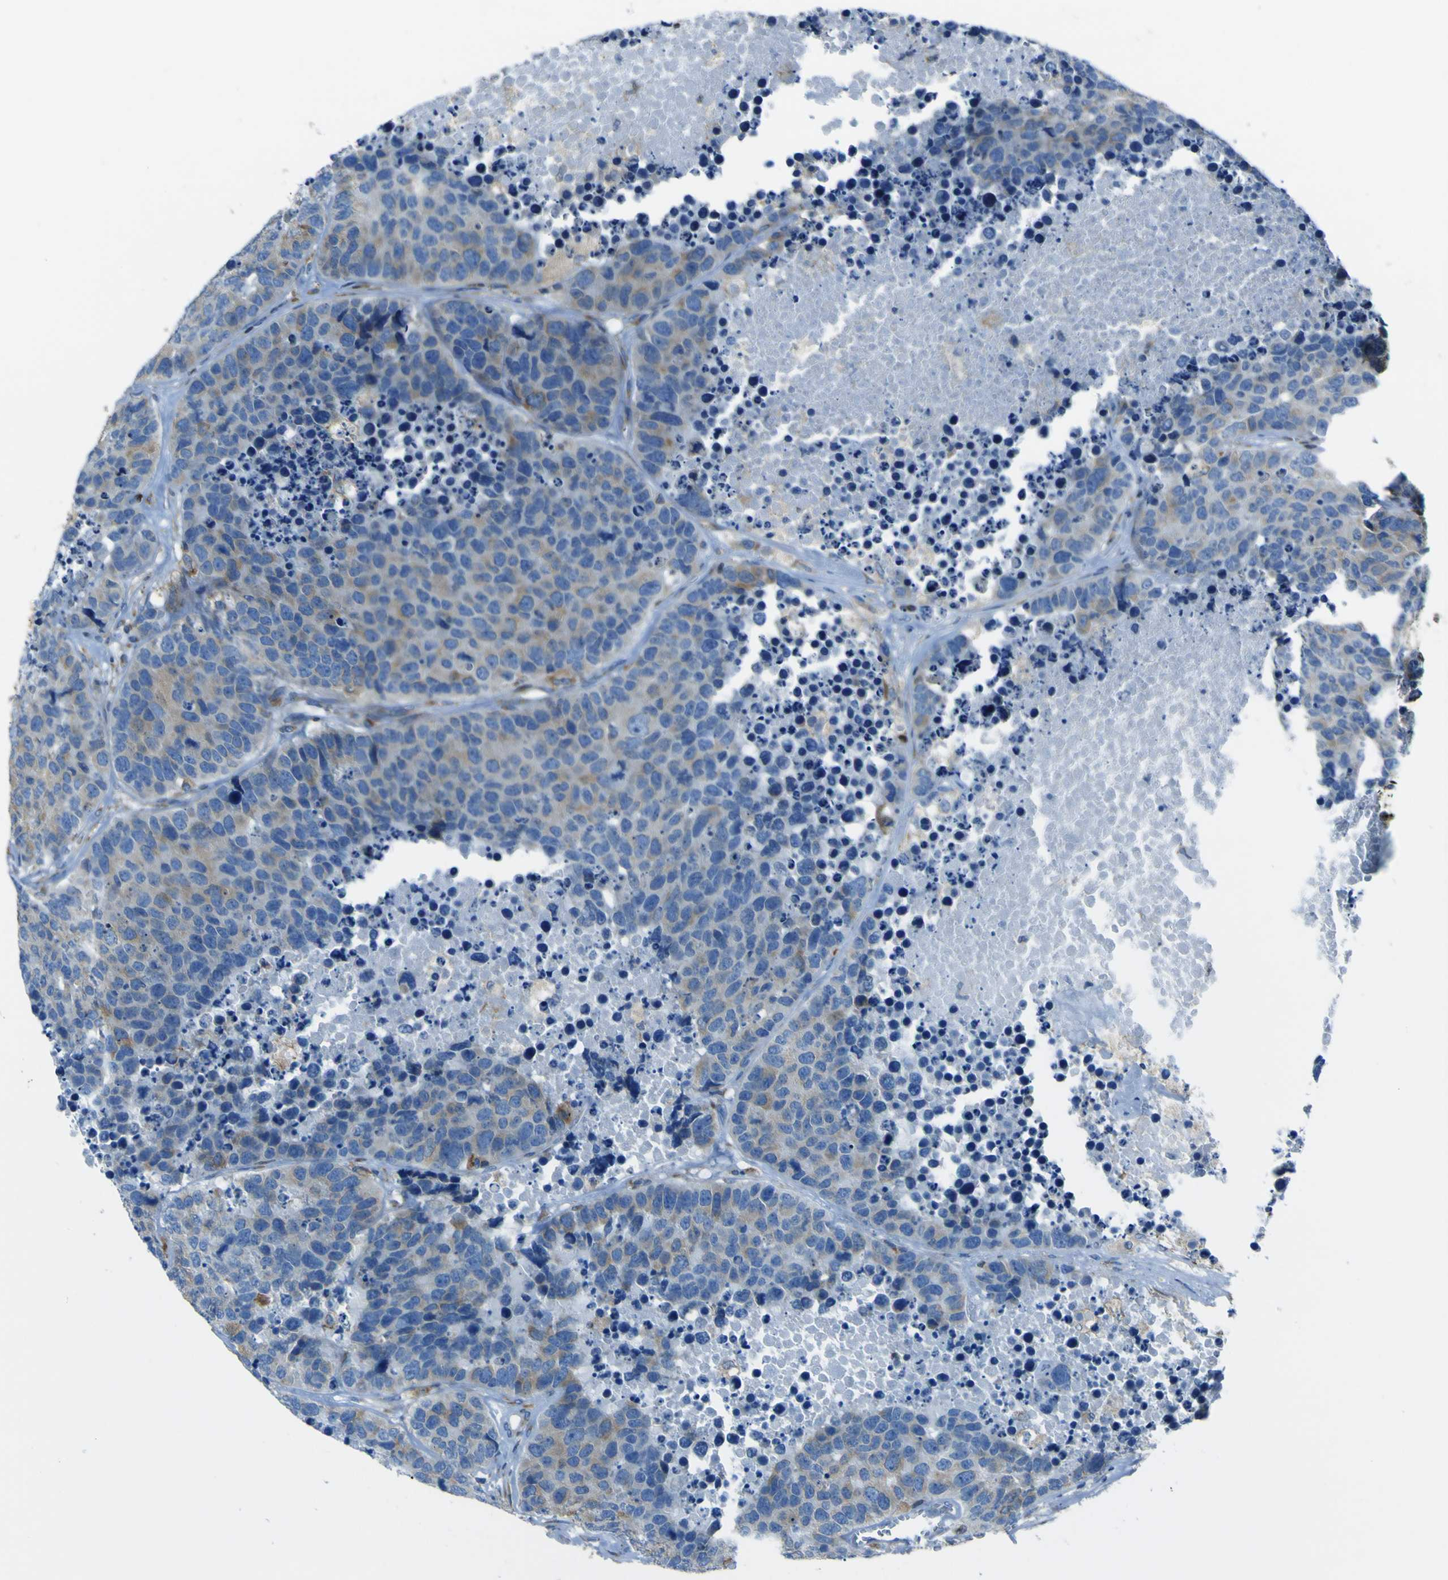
{"staining": {"intensity": "weak", "quantity": "25%-75%", "location": "cytoplasmic/membranous"}, "tissue": "carcinoid", "cell_type": "Tumor cells", "image_type": "cancer", "snomed": [{"axis": "morphology", "description": "Carcinoid, malignant, NOS"}, {"axis": "topography", "description": "Lung"}], "caption": "Immunohistochemistry (IHC) micrograph of human carcinoid (malignant) stained for a protein (brown), which shows low levels of weak cytoplasmic/membranous expression in about 25%-75% of tumor cells.", "gene": "STIM1", "patient": {"sex": "male", "age": 60}}